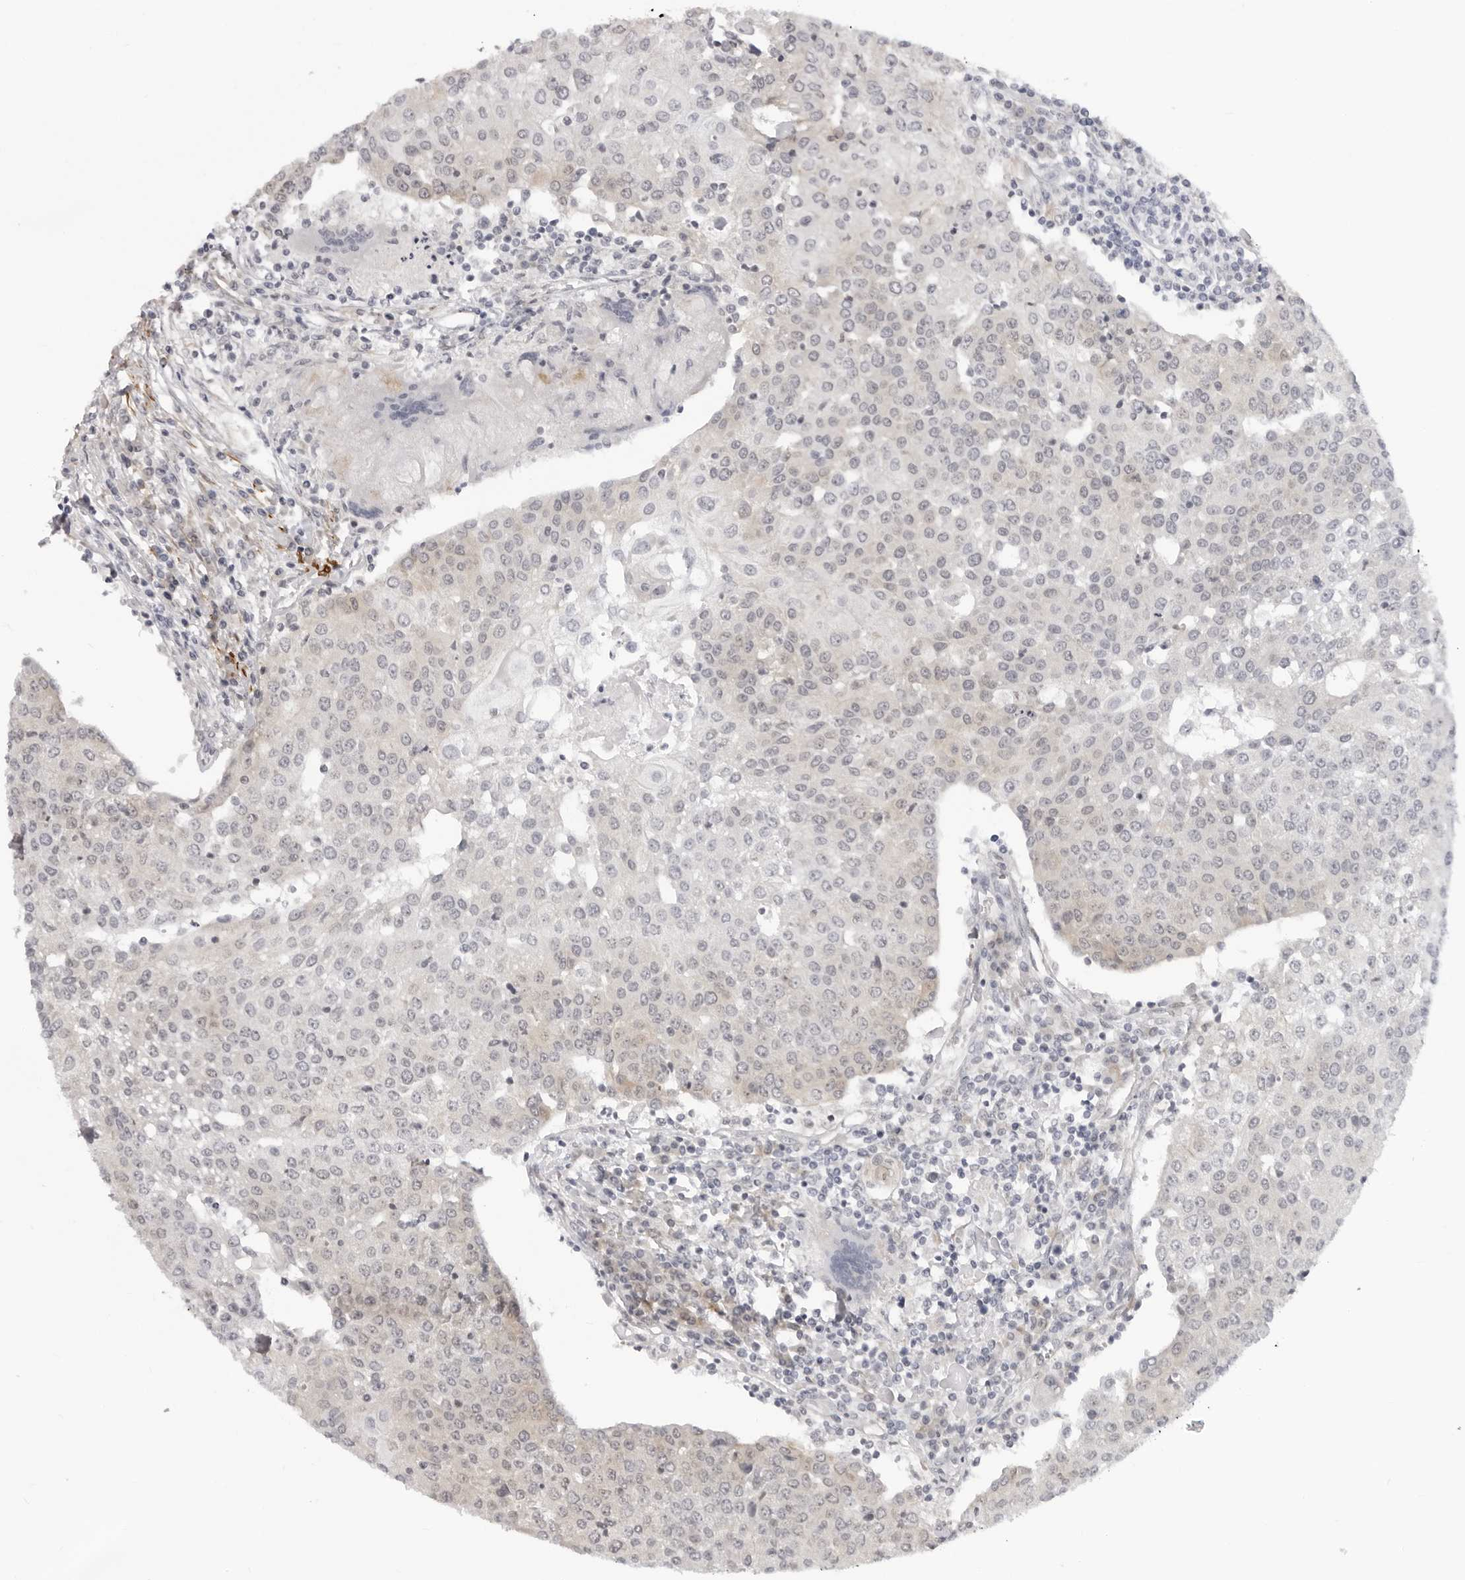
{"staining": {"intensity": "negative", "quantity": "none", "location": "none"}, "tissue": "urothelial cancer", "cell_type": "Tumor cells", "image_type": "cancer", "snomed": [{"axis": "morphology", "description": "Urothelial carcinoma, High grade"}, {"axis": "topography", "description": "Urinary bladder"}], "caption": "High magnification brightfield microscopy of high-grade urothelial carcinoma stained with DAB (3,3'-diaminobenzidine) (brown) and counterstained with hematoxylin (blue): tumor cells show no significant positivity.", "gene": "SRGAP2", "patient": {"sex": "female", "age": 85}}